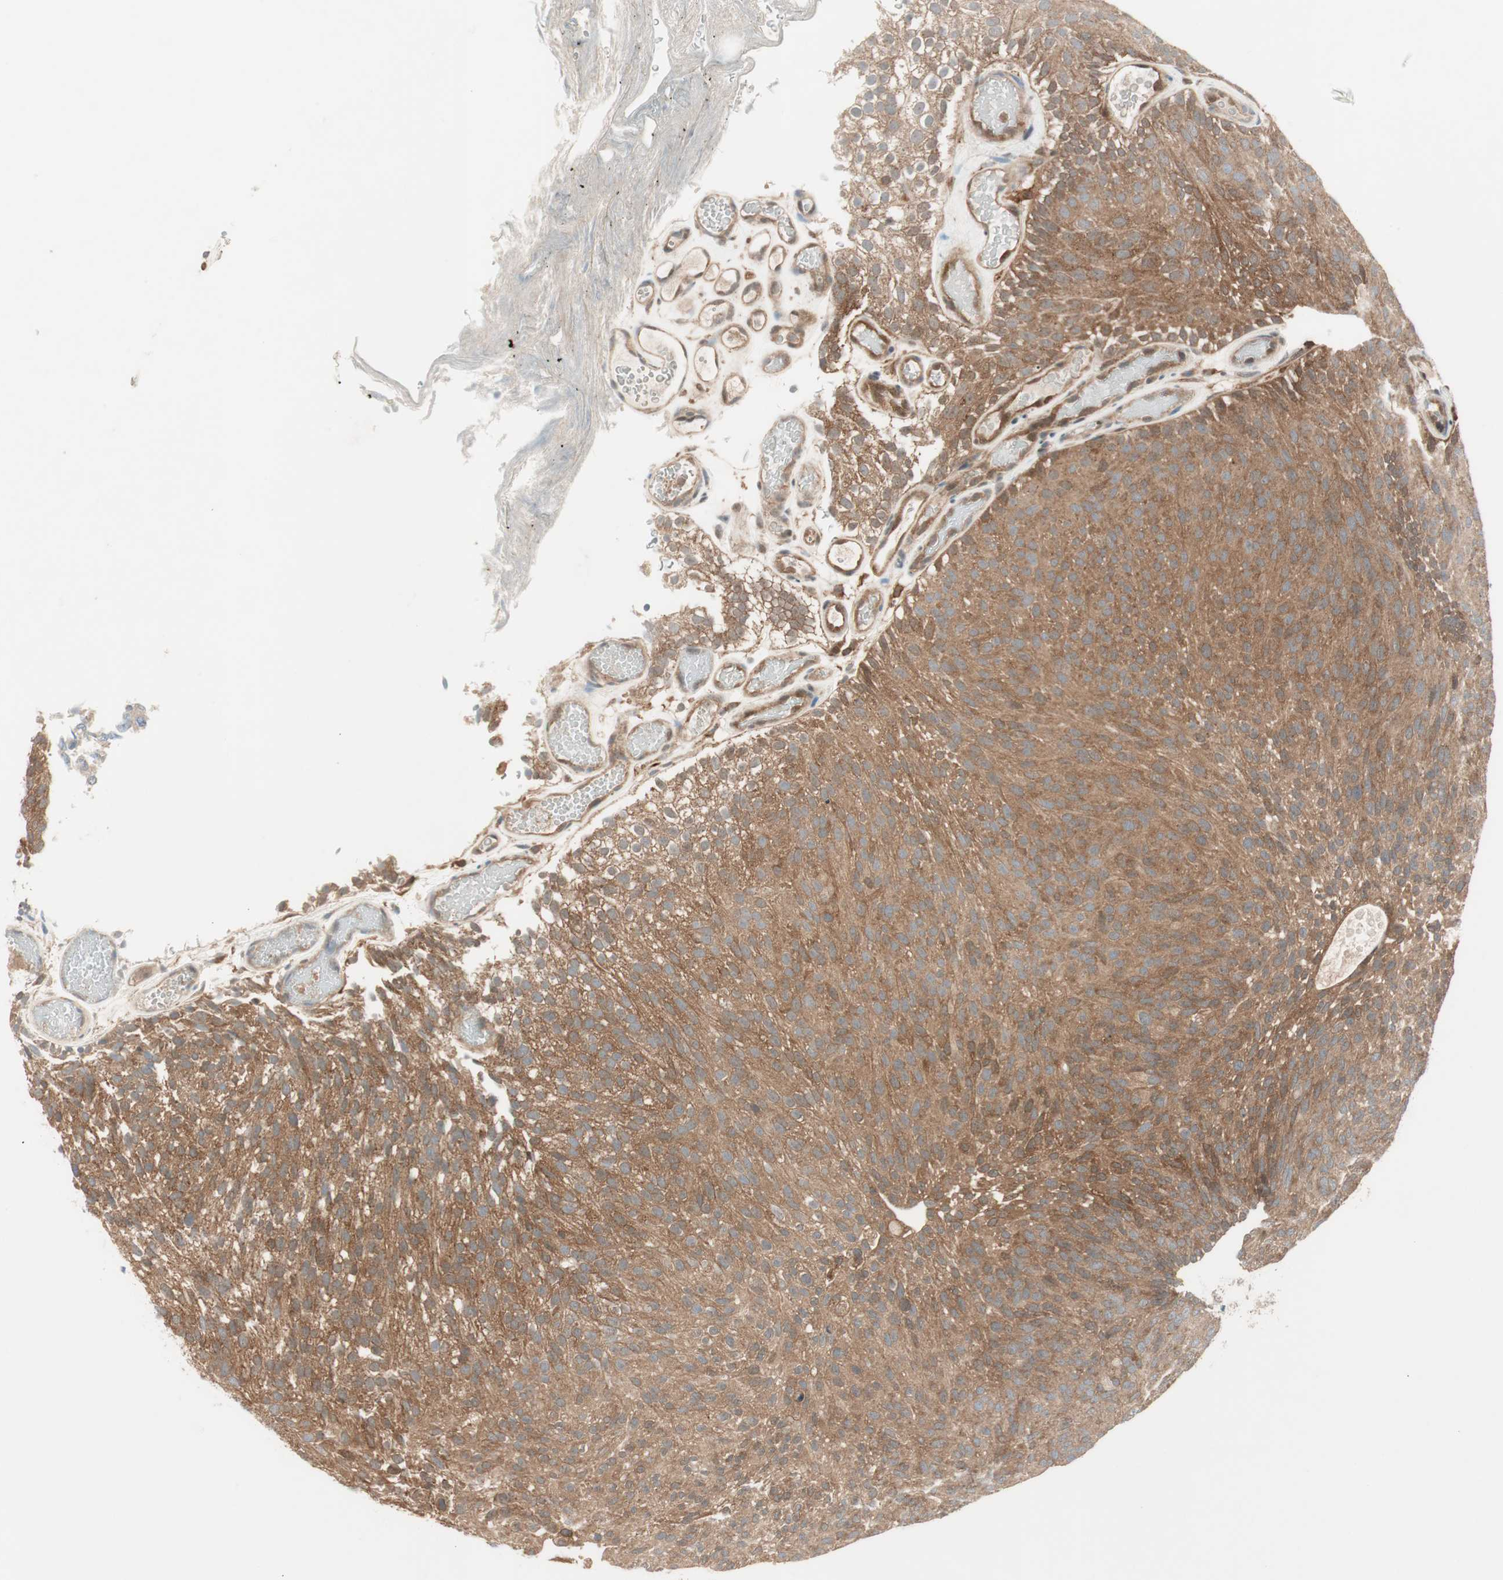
{"staining": {"intensity": "strong", "quantity": ">75%", "location": "cytoplasmic/membranous"}, "tissue": "urothelial cancer", "cell_type": "Tumor cells", "image_type": "cancer", "snomed": [{"axis": "morphology", "description": "Urothelial carcinoma, Low grade"}, {"axis": "topography", "description": "Urinary bladder"}], "caption": "Immunohistochemistry image of neoplastic tissue: human urothelial carcinoma (low-grade) stained using IHC exhibits high levels of strong protein expression localized specifically in the cytoplasmic/membranous of tumor cells, appearing as a cytoplasmic/membranous brown color.", "gene": "GALT", "patient": {"sex": "male", "age": 78}}